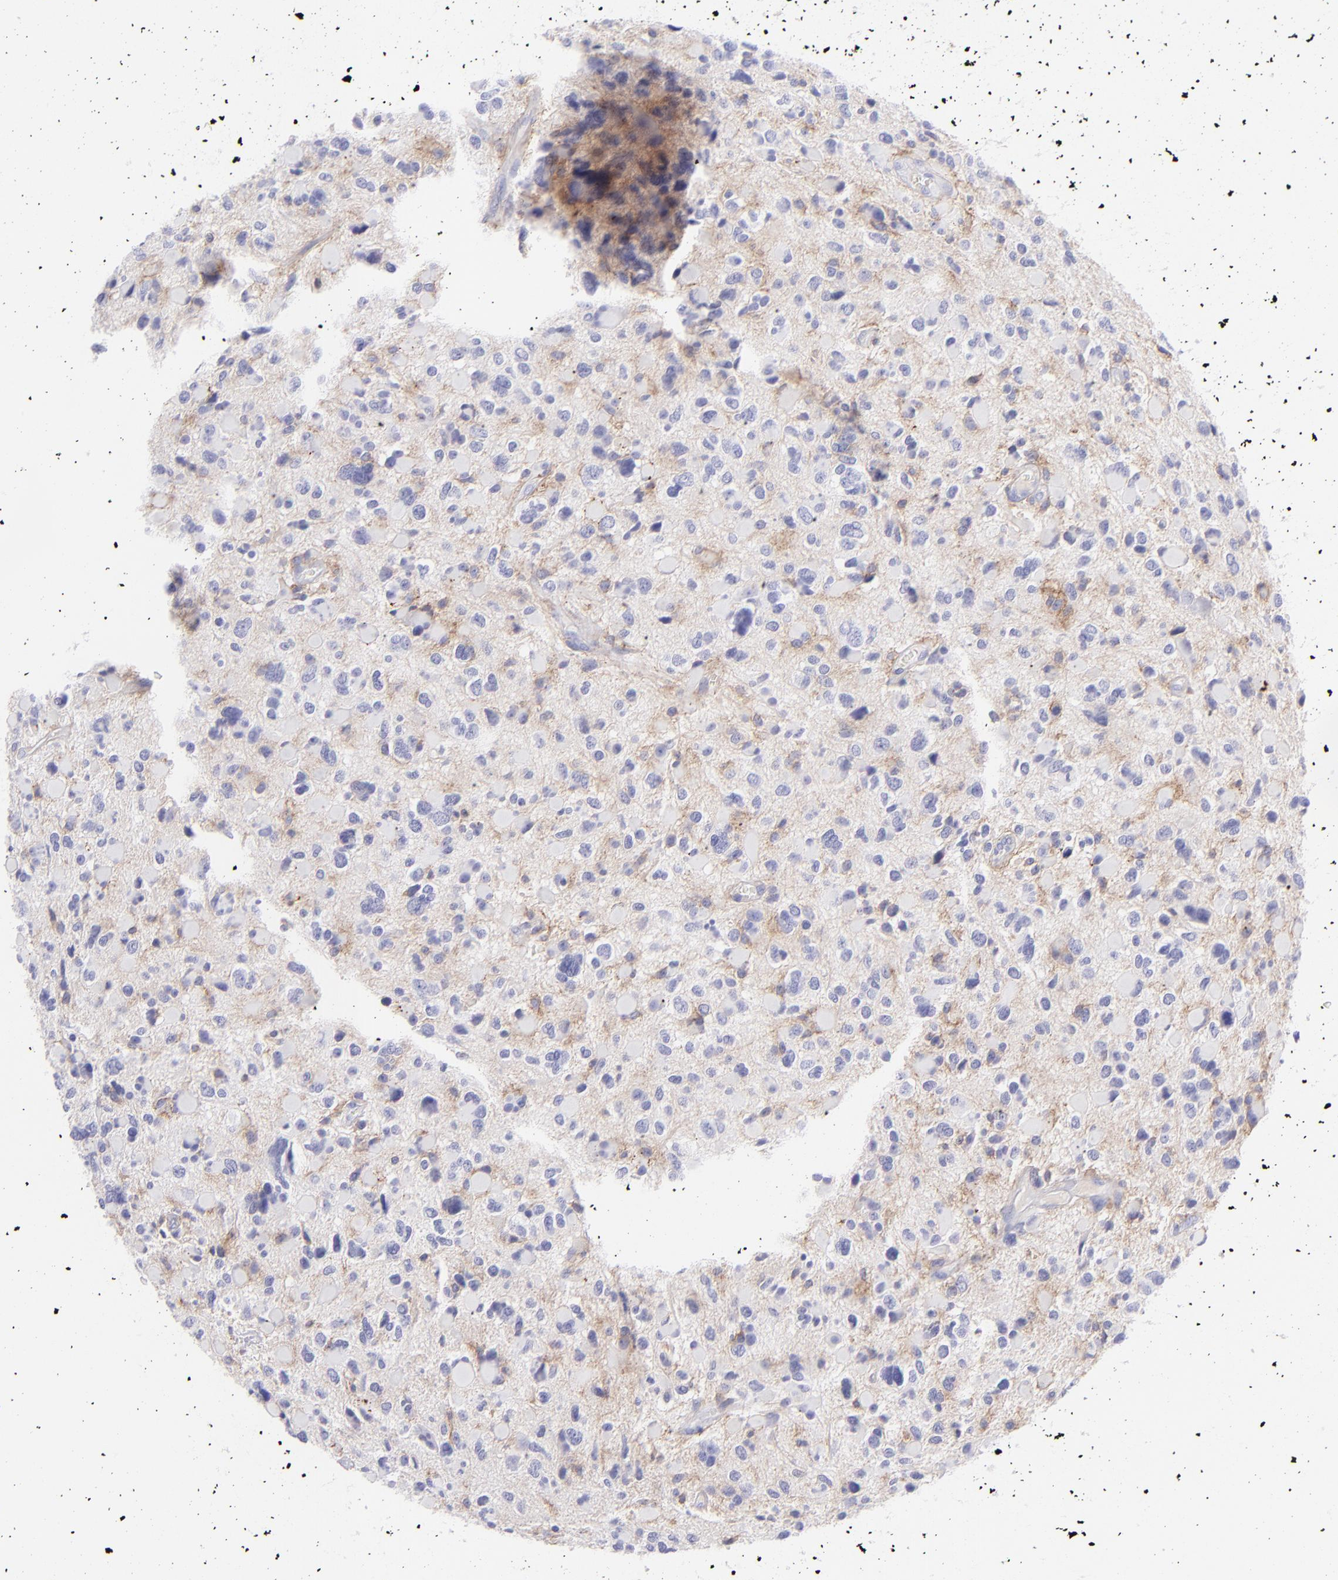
{"staining": {"intensity": "weak", "quantity": "<25%", "location": "cytoplasmic/membranous"}, "tissue": "glioma", "cell_type": "Tumor cells", "image_type": "cancer", "snomed": [{"axis": "morphology", "description": "Glioma, malignant, High grade"}, {"axis": "topography", "description": "Brain"}], "caption": "This is an immunohistochemistry (IHC) micrograph of human high-grade glioma (malignant). There is no staining in tumor cells.", "gene": "CD81", "patient": {"sex": "female", "age": 37}}